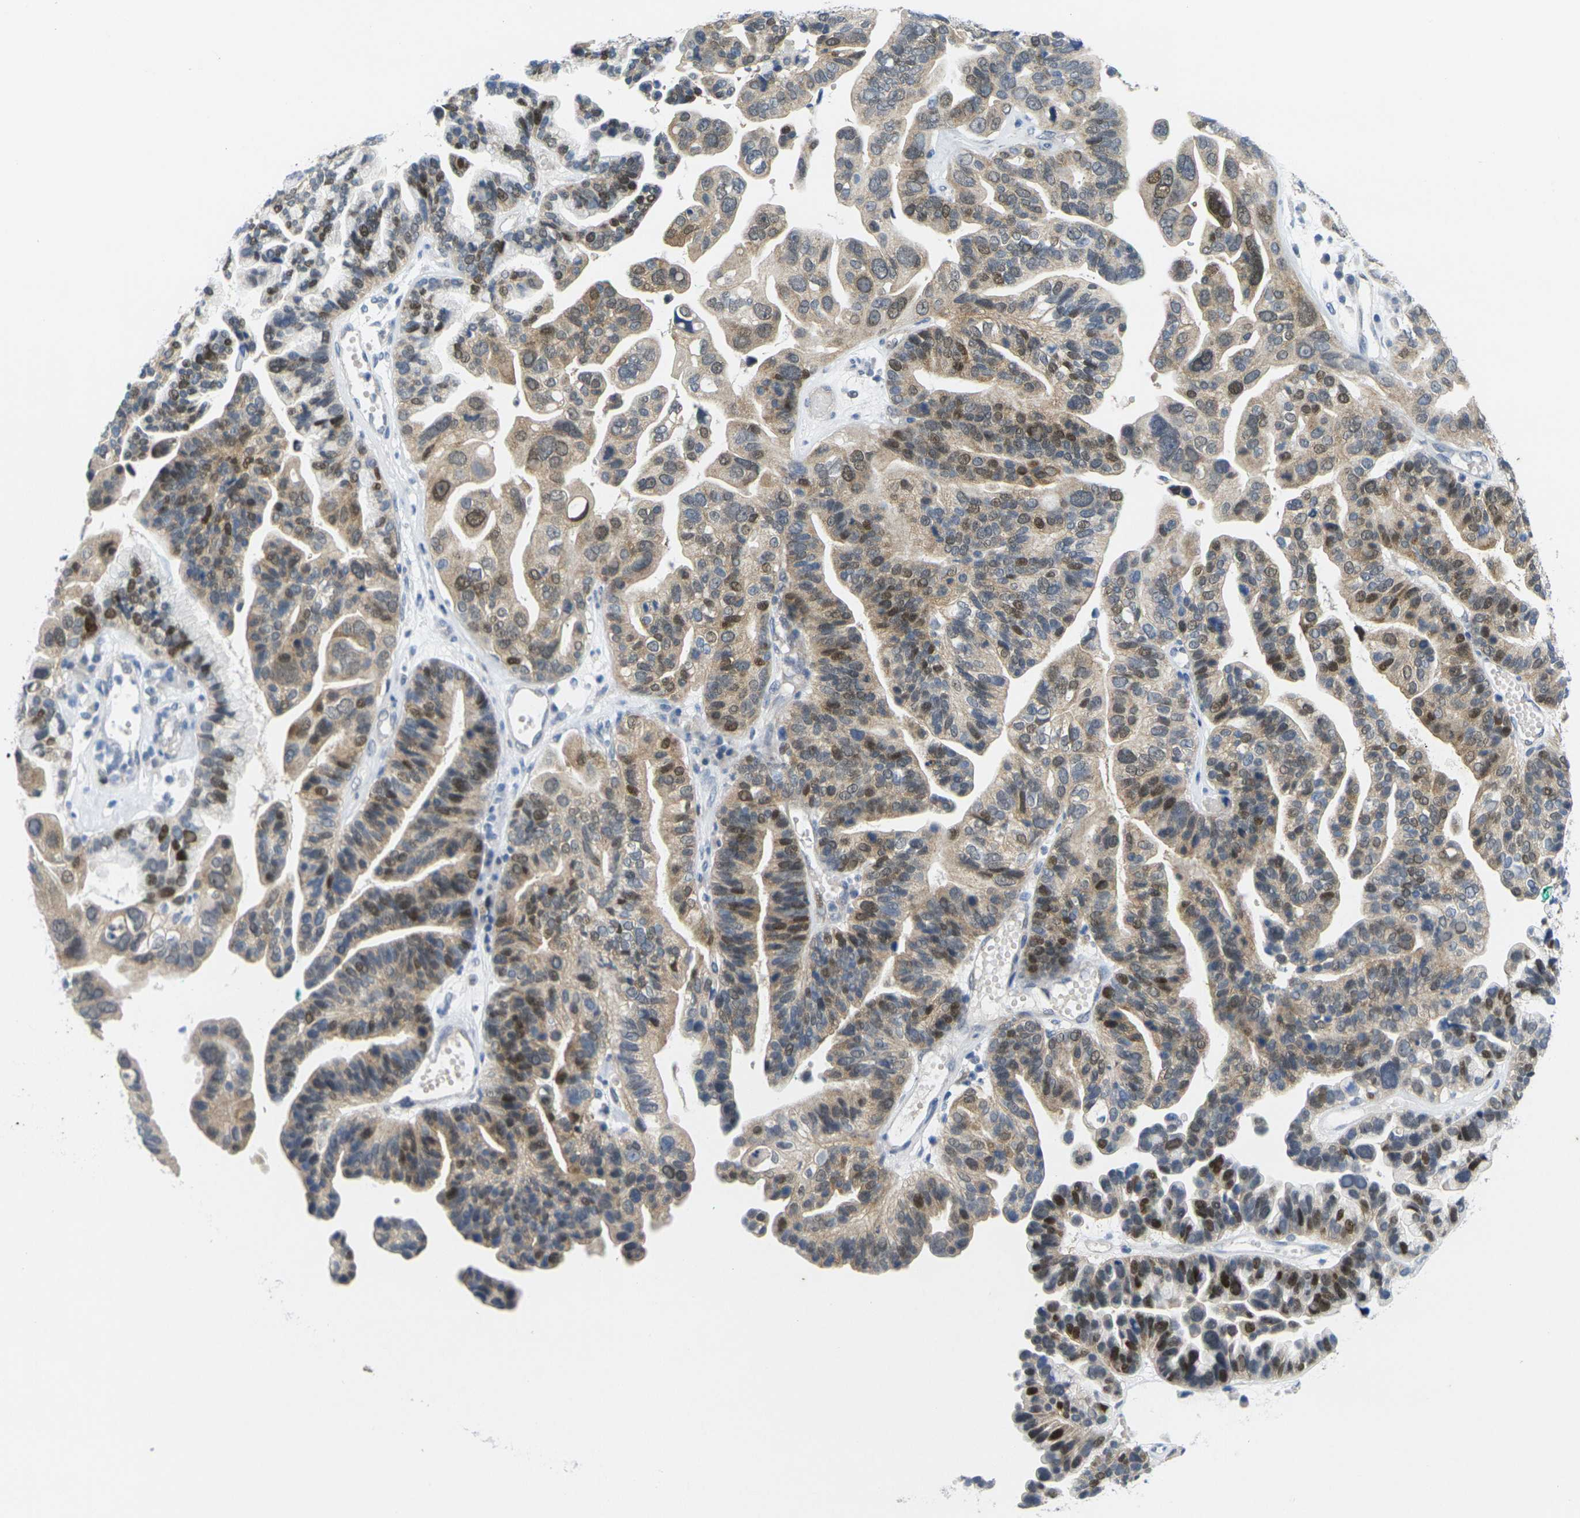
{"staining": {"intensity": "moderate", "quantity": "25%-75%", "location": "nuclear"}, "tissue": "ovarian cancer", "cell_type": "Tumor cells", "image_type": "cancer", "snomed": [{"axis": "morphology", "description": "Cystadenocarcinoma, serous, NOS"}, {"axis": "topography", "description": "Ovary"}], "caption": "DAB (3,3'-diaminobenzidine) immunohistochemical staining of human serous cystadenocarcinoma (ovarian) shows moderate nuclear protein expression in about 25%-75% of tumor cells.", "gene": "CDK2", "patient": {"sex": "female", "age": 56}}